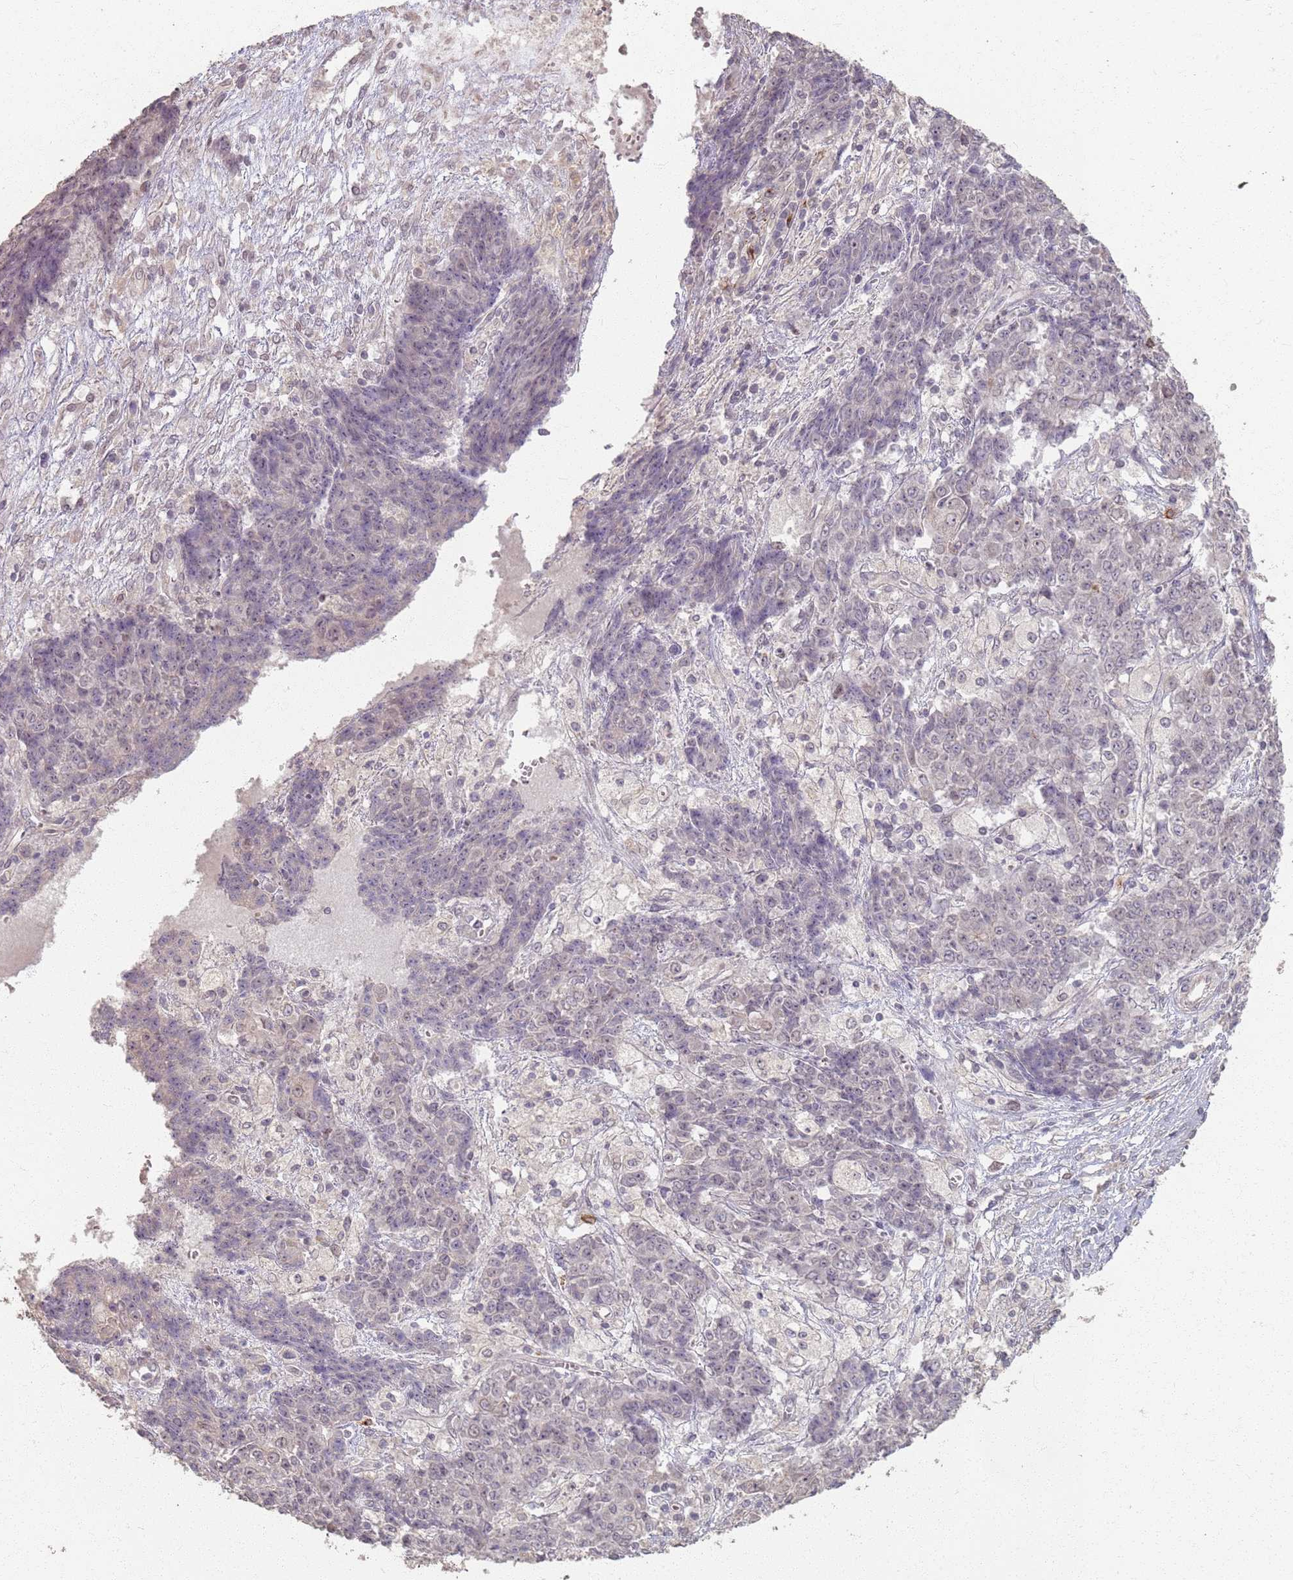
{"staining": {"intensity": "negative", "quantity": "none", "location": "none"}, "tissue": "ovarian cancer", "cell_type": "Tumor cells", "image_type": "cancer", "snomed": [{"axis": "morphology", "description": "Carcinoma, endometroid"}, {"axis": "topography", "description": "Ovary"}], "caption": "Immunohistochemistry image of ovarian endometroid carcinoma stained for a protein (brown), which exhibits no staining in tumor cells.", "gene": "CCDC168", "patient": {"sex": "female", "age": 42}}